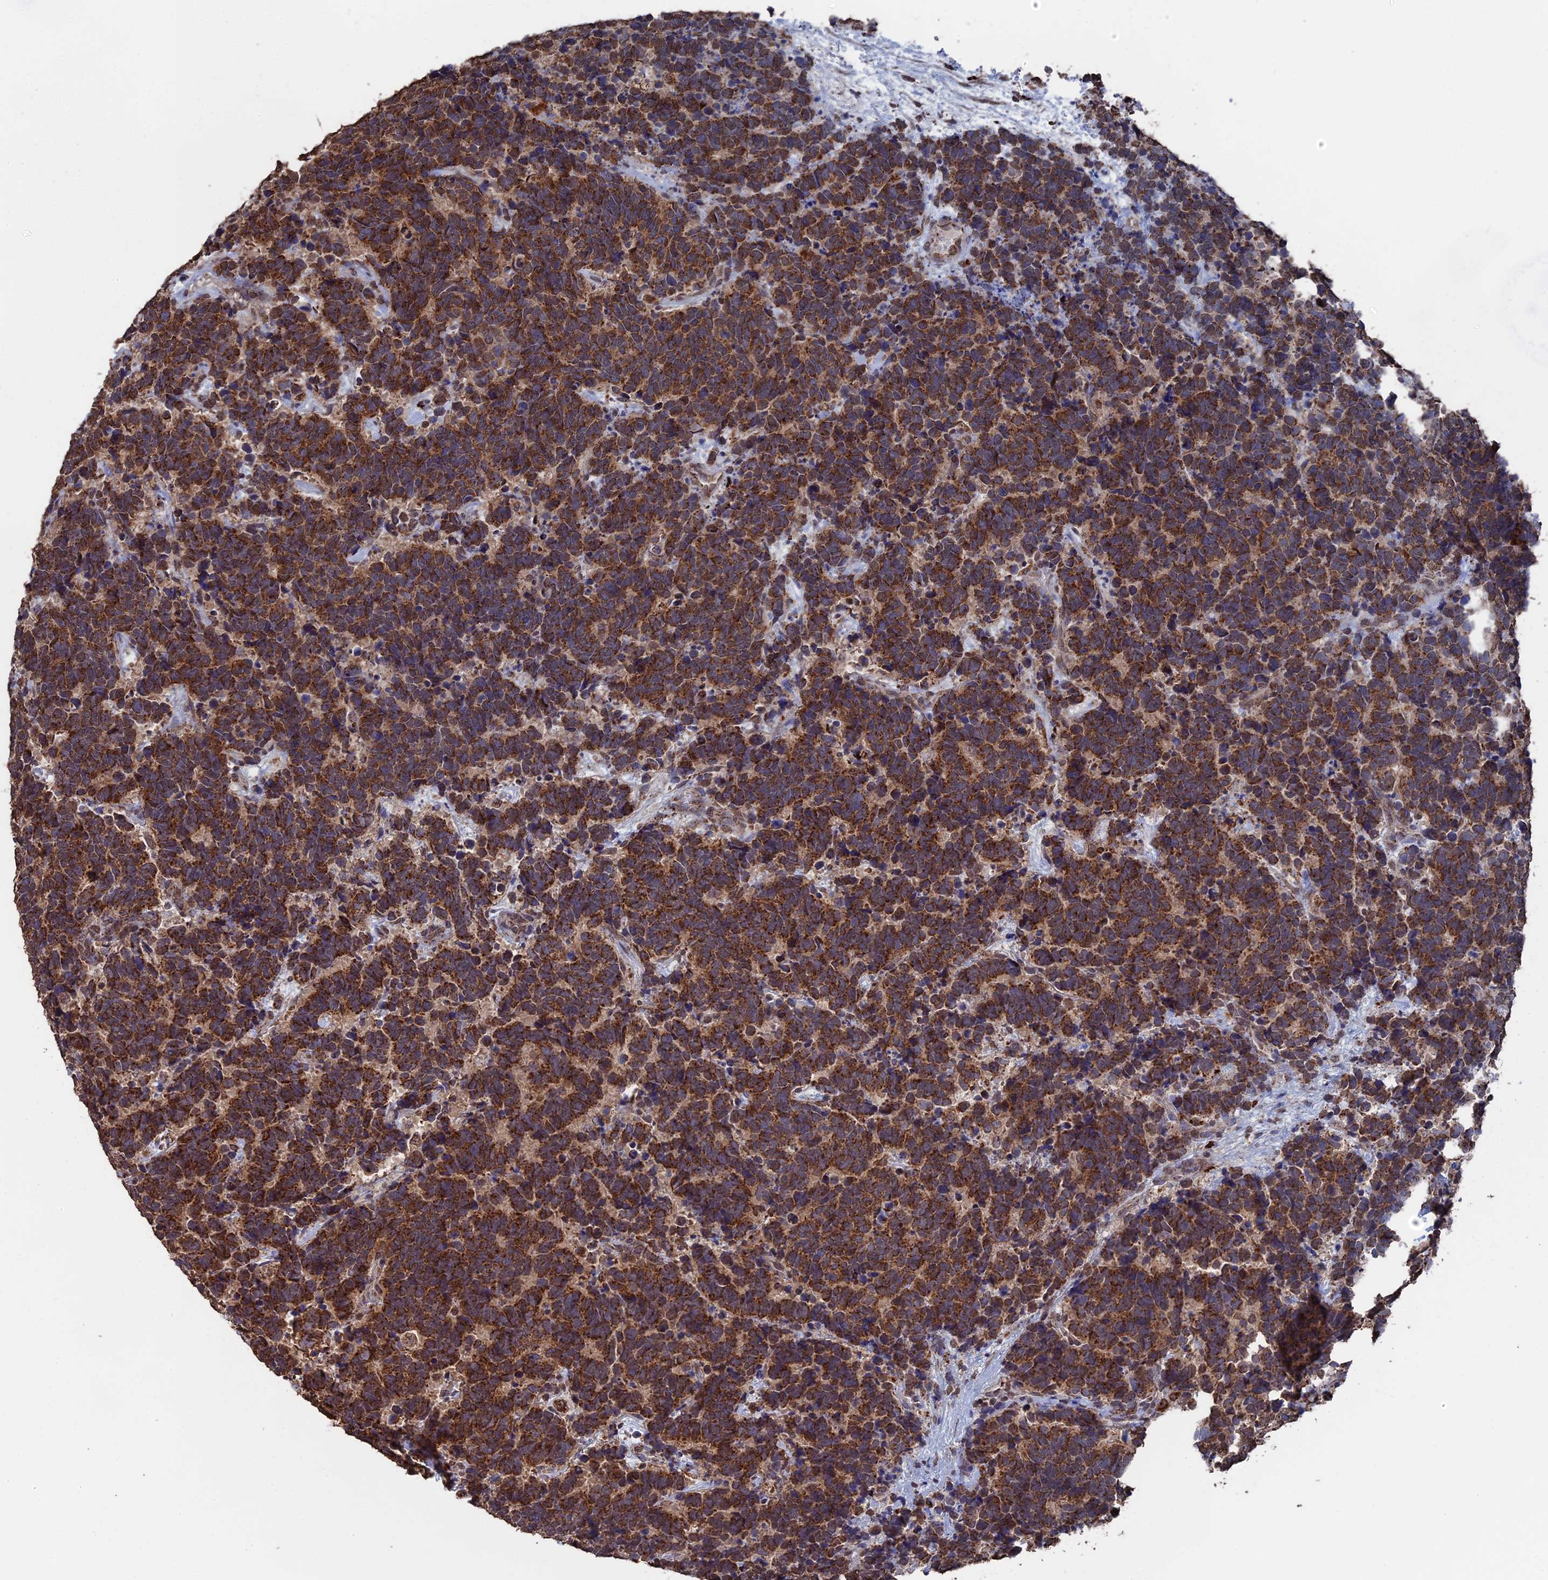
{"staining": {"intensity": "moderate", "quantity": ">75%", "location": "cytoplasmic/membranous"}, "tissue": "carcinoid", "cell_type": "Tumor cells", "image_type": "cancer", "snomed": [{"axis": "morphology", "description": "Carcinoma, NOS"}, {"axis": "morphology", "description": "Carcinoid, malignant, NOS"}, {"axis": "topography", "description": "Urinary bladder"}], "caption": "Protein analysis of carcinoid tissue shows moderate cytoplasmic/membranous staining in approximately >75% of tumor cells.", "gene": "SMG9", "patient": {"sex": "male", "age": 57}}